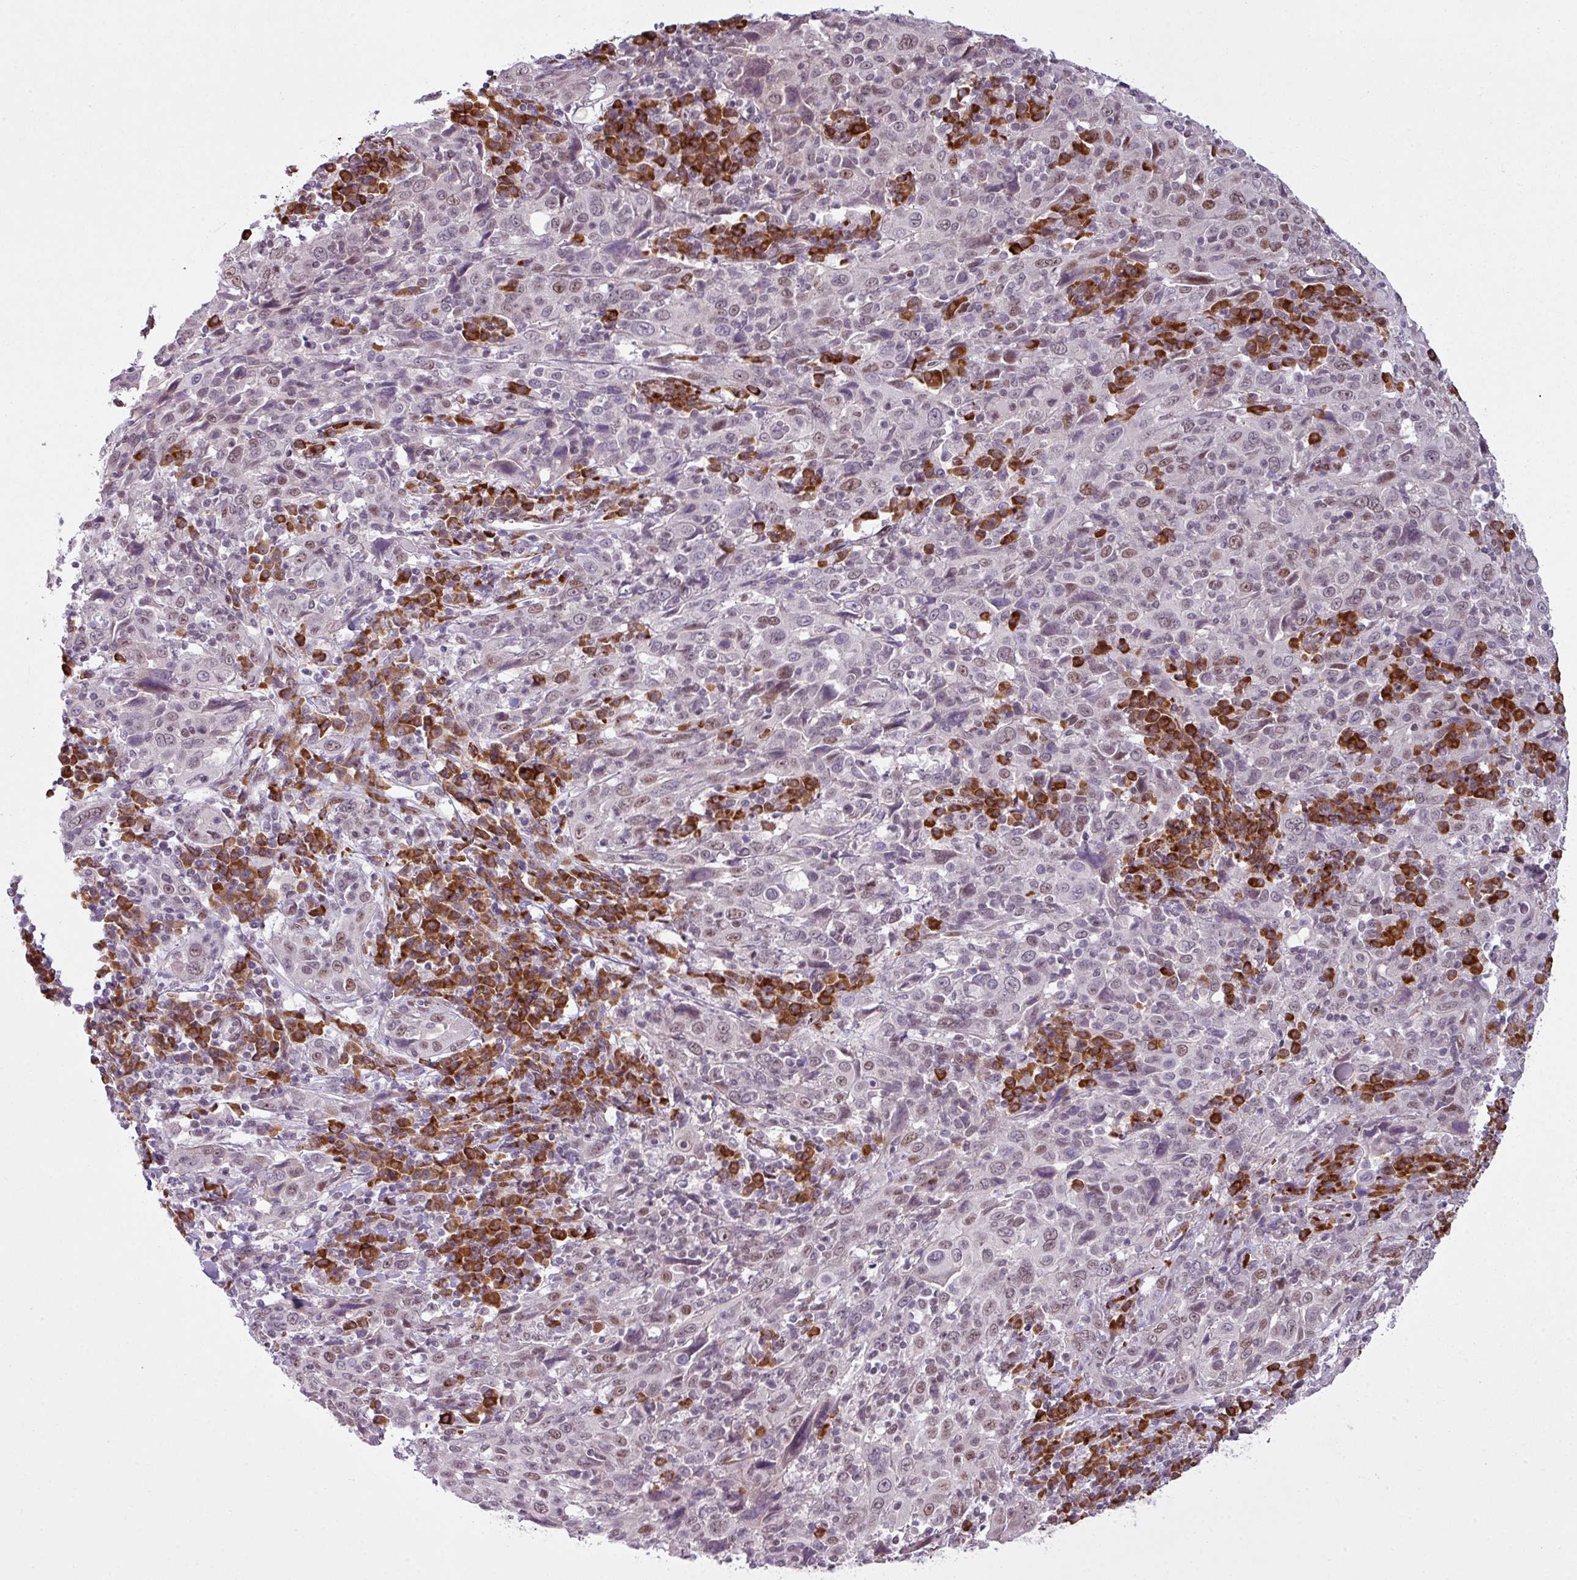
{"staining": {"intensity": "weak", "quantity": "25%-75%", "location": "nuclear"}, "tissue": "cervical cancer", "cell_type": "Tumor cells", "image_type": "cancer", "snomed": [{"axis": "morphology", "description": "Squamous cell carcinoma, NOS"}, {"axis": "topography", "description": "Cervix"}], "caption": "This is a micrograph of immunohistochemistry staining of cervical cancer (squamous cell carcinoma), which shows weak staining in the nuclear of tumor cells.", "gene": "PRDM5", "patient": {"sex": "female", "age": 46}}